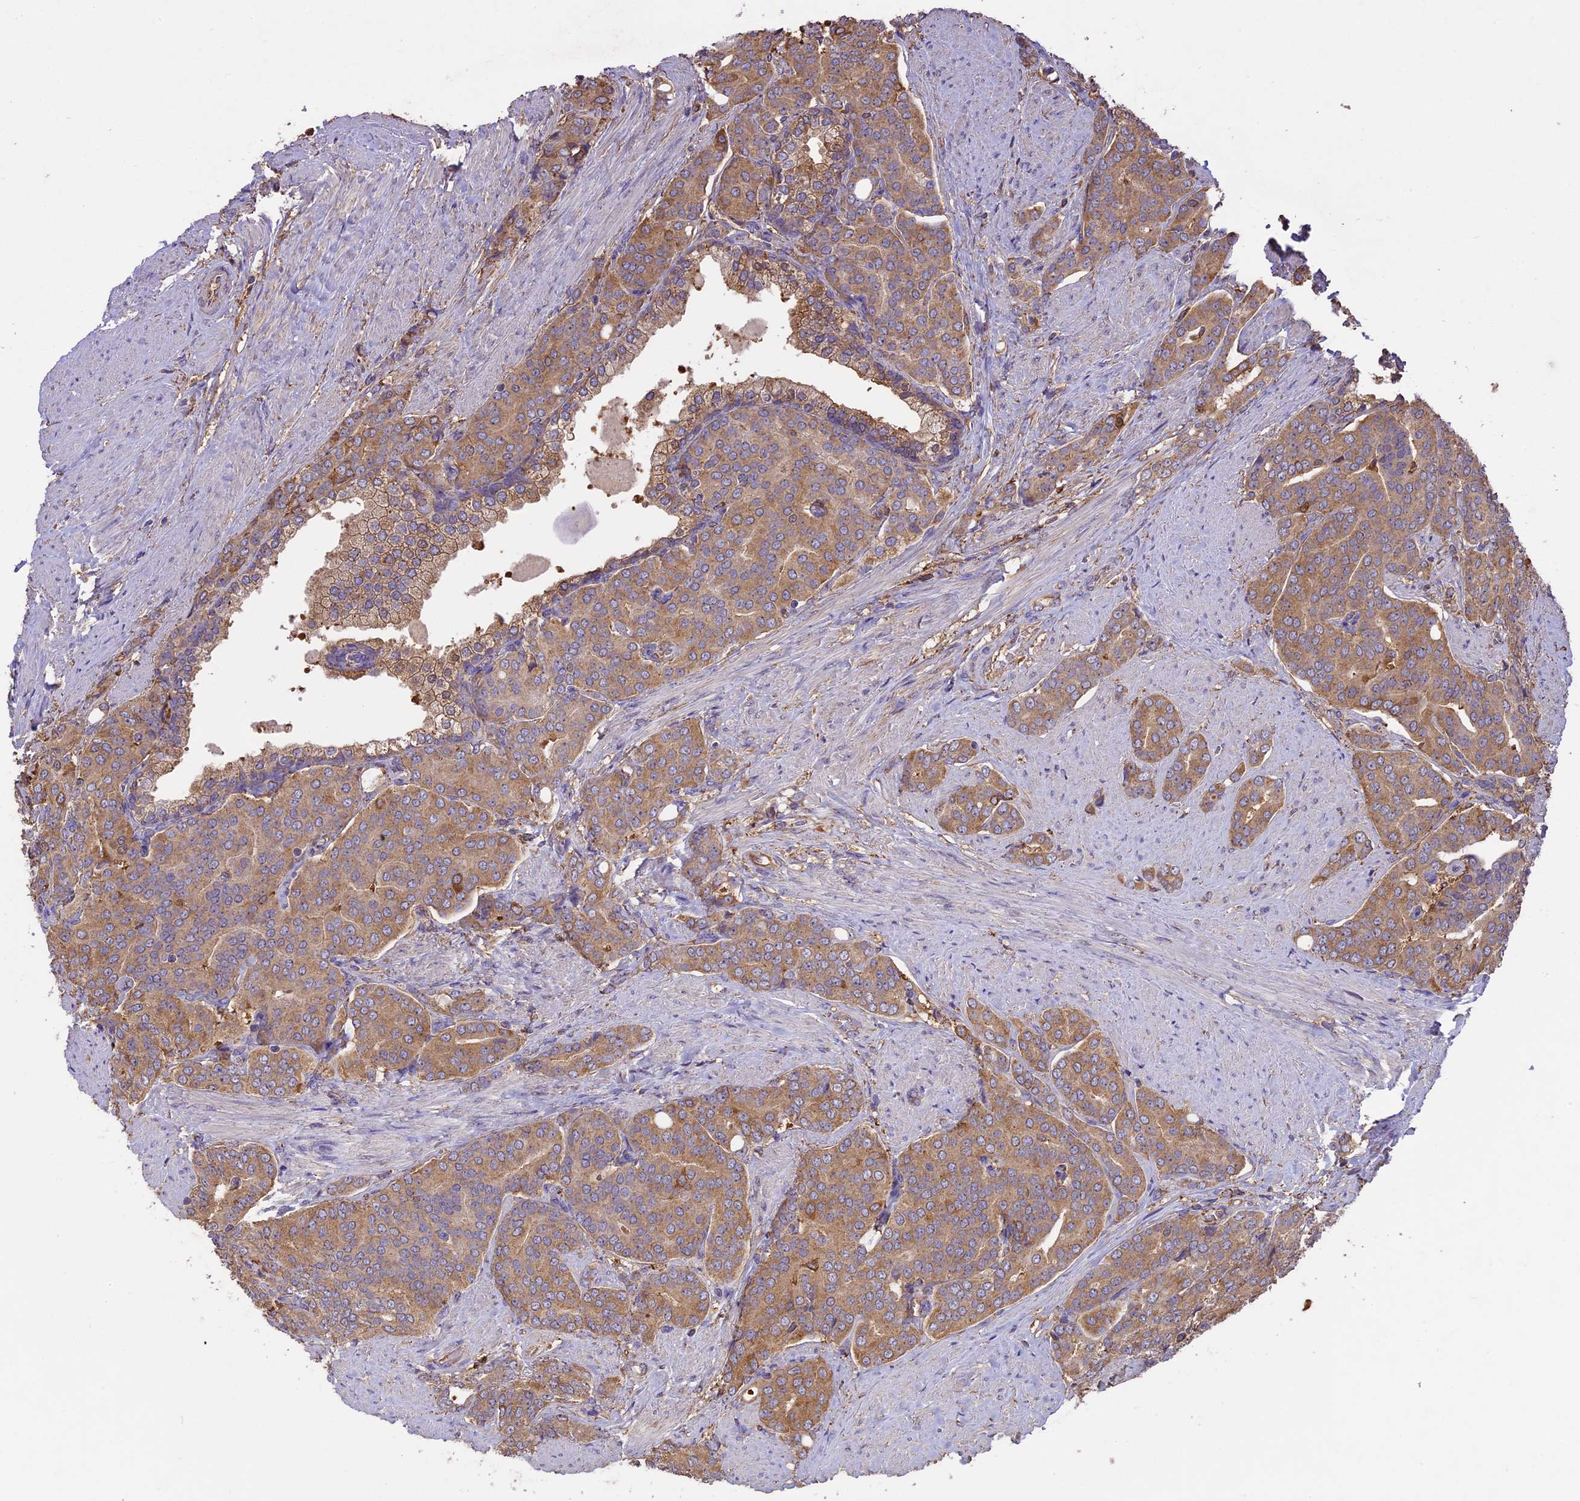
{"staining": {"intensity": "weak", "quantity": "25%-75%", "location": "cytoplasmic/membranous"}, "tissue": "prostate cancer", "cell_type": "Tumor cells", "image_type": "cancer", "snomed": [{"axis": "morphology", "description": "Adenocarcinoma, High grade"}, {"axis": "topography", "description": "Prostate"}], "caption": "Weak cytoplasmic/membranous positivity is seen in approximately 25%-75% of tumor cells in prostate adenocarcinoma (high-grade).", "gene": "ARHGAP19", "patient": {"sex": "male", "age": 67}}